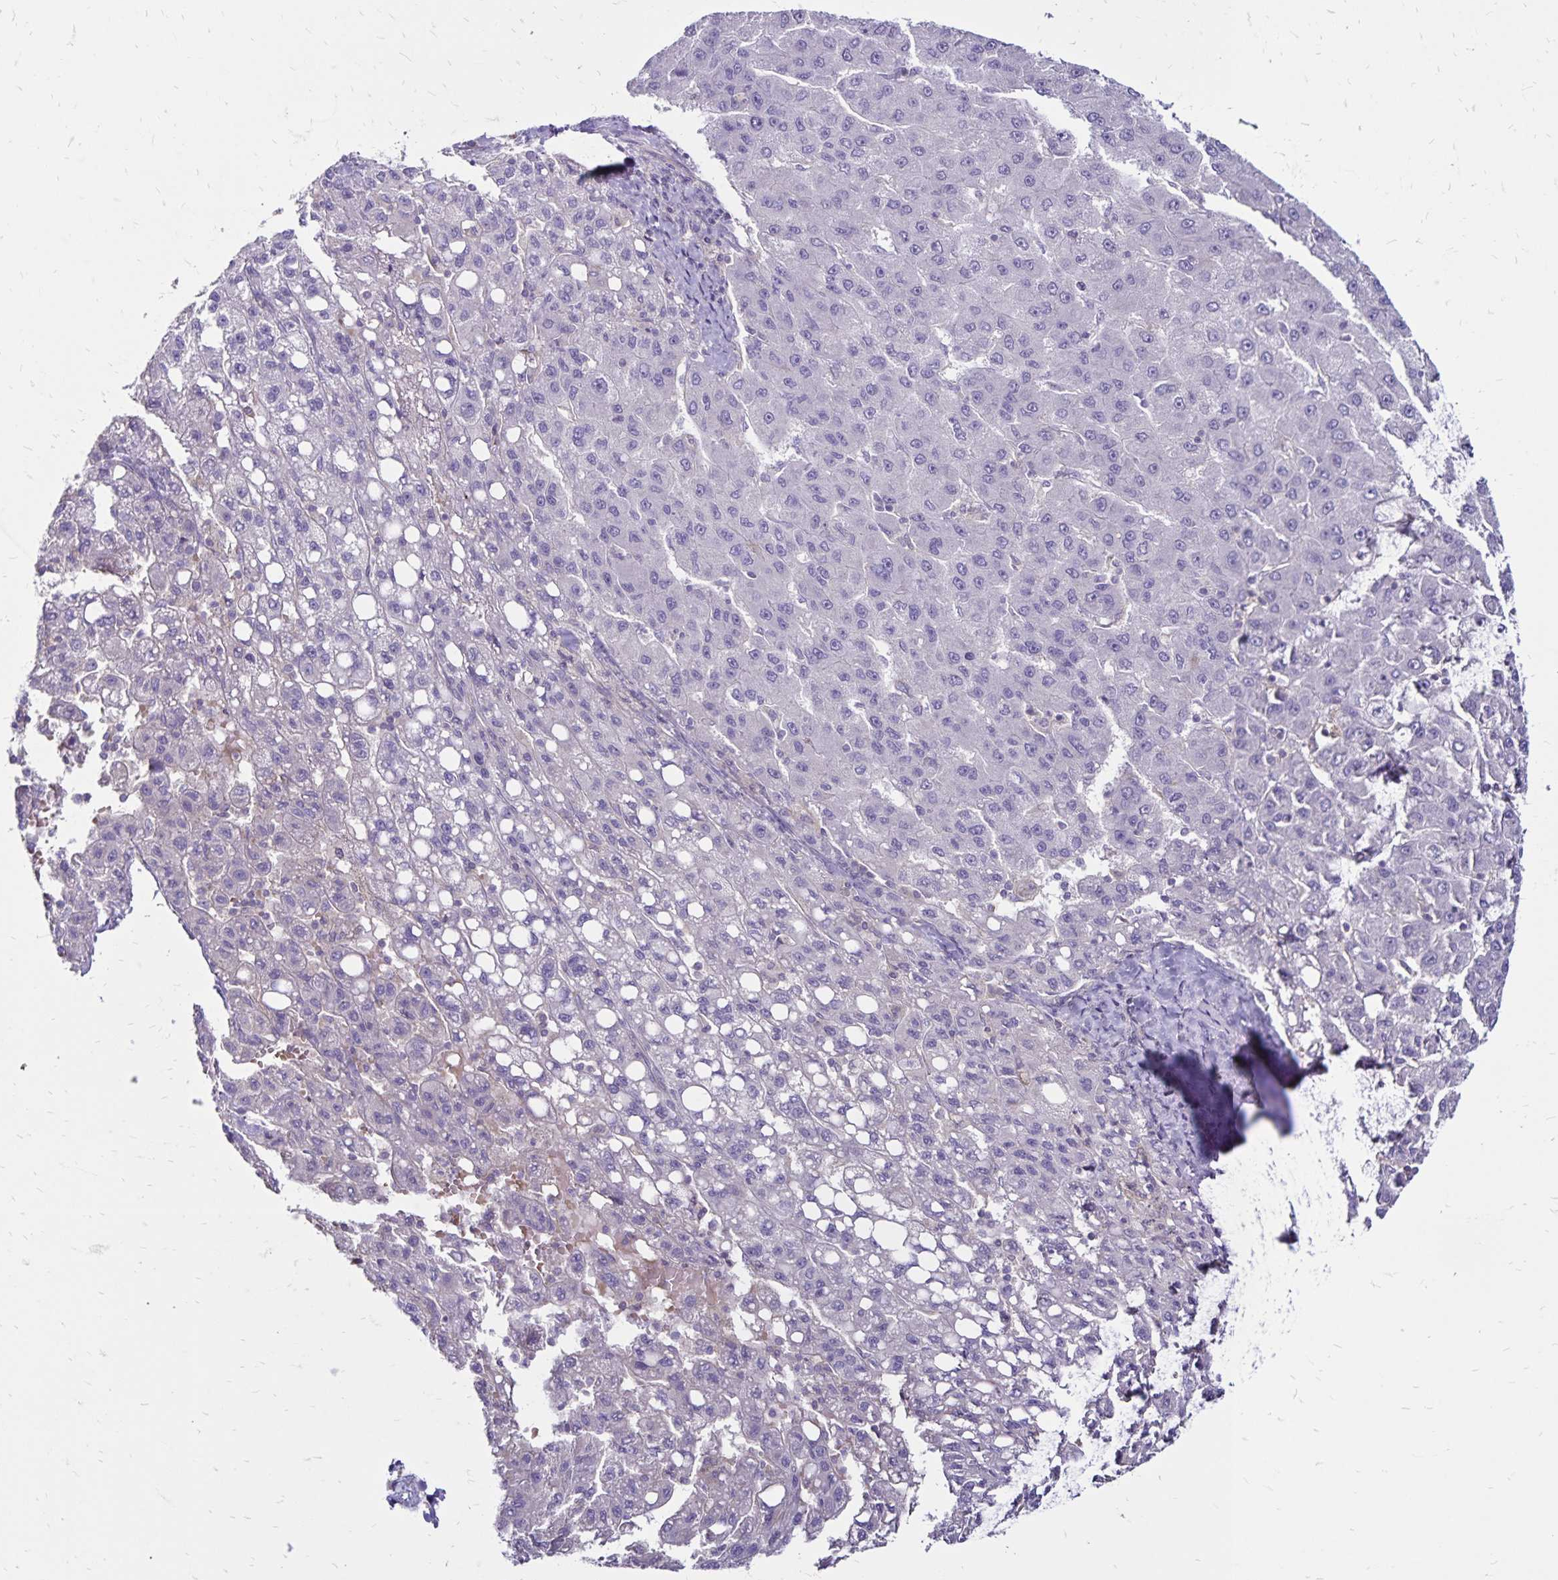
{"staining": {"intensity": "negative", "quantity": "none", "location": "none"}, "tissue": "liver cancer", "cell_type": "Tumor cells", "image_type": "cancer", "snomed": [{"axis": "morphology", "description": "Carcinoma, Hepatocellular, NOS"}, {"axis": "topography", "description": "Liver"}], "caption": "Human liver hepatocellular carcinoma stained for a protein using immunohistochemistry (IHC) displays no expression in tumor cells.", "gene": "FSD1", "patient": {"sex": "female", "age": 82}}